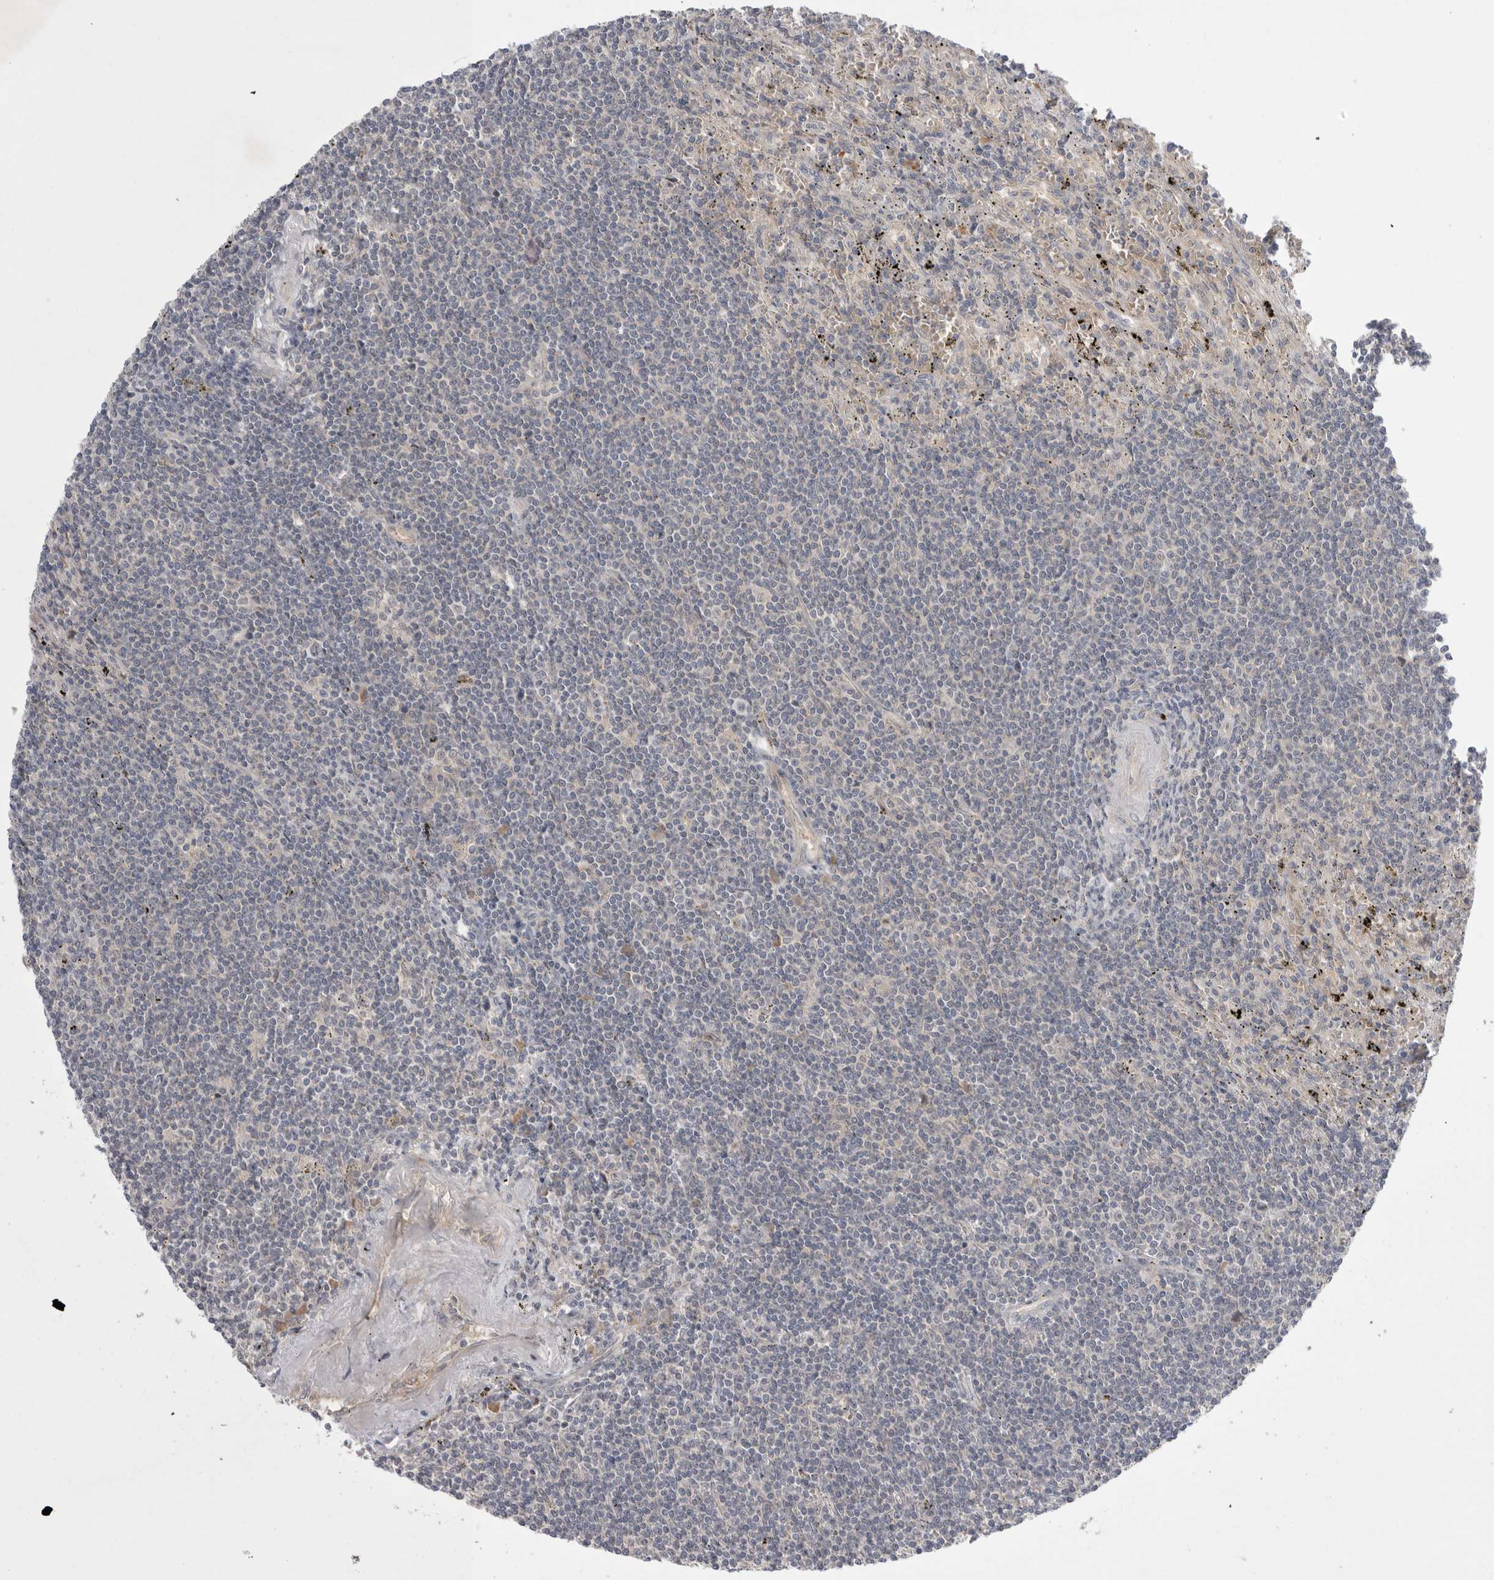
{"staining": {"intensity": "negative", "quantity": "none", "location": "none"}, "tissue": "lymphoma", "cell_type": "Tumor cells", "image_type": "cancer", "snomed": [{"axis": "morphology", "description": "Malignant lymphoma, non-Hodgkin's type, Low grade"}, {"axis": "topography", "description": "Spleen"}], "caption": "High magnification brightfield microscopy of low-grade malignant lymphoma, non-Hodgkin's type stained with DAB (brown) and counterstained with hematoxylin (blue): tumor cells show no significant expression. (IHC, brightfield microscopy, high magnification).", "gene": "NRCAM", "patient": {"sex": "male", "age": 76}}